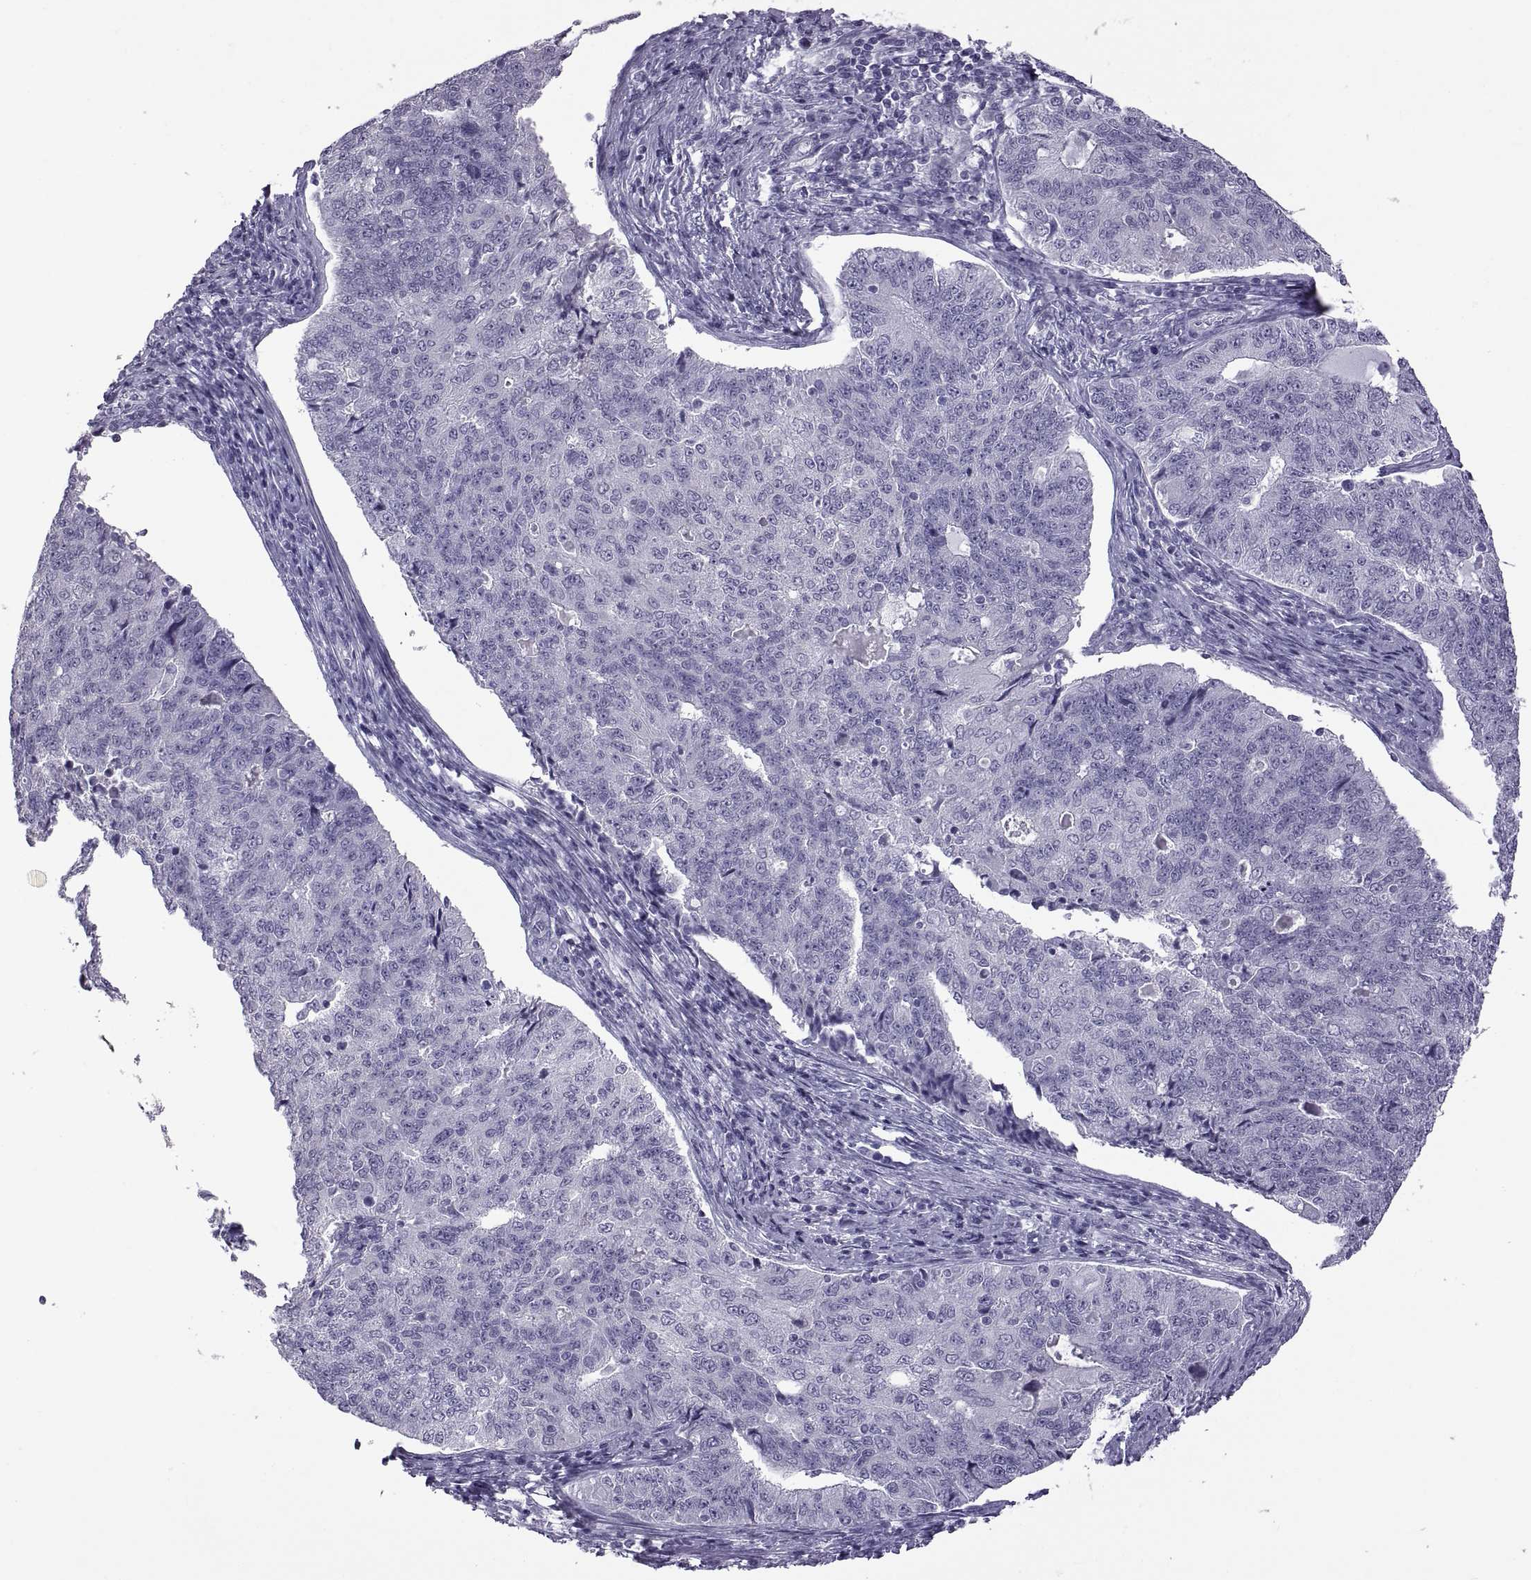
{"staining": {"intensity": "negative", "quantity": "none", "location": "none"}, "tissue": "endometrial cancer", "cell_type": "Tumor cells", "image_type": "cancer", "snomed": [{"axis": "morphology", "description": "Adenocarcinoma, NOS"}, {"axis": "topography", "description": "Endometrium"}], "caption": "Immunohistochemistry (IHC) of human adenocarcinoma (endometrial) demonstrates no positivity in tumor cells.", "gene": "RDM1", "patient": {"sex": "female", "age": 43}}